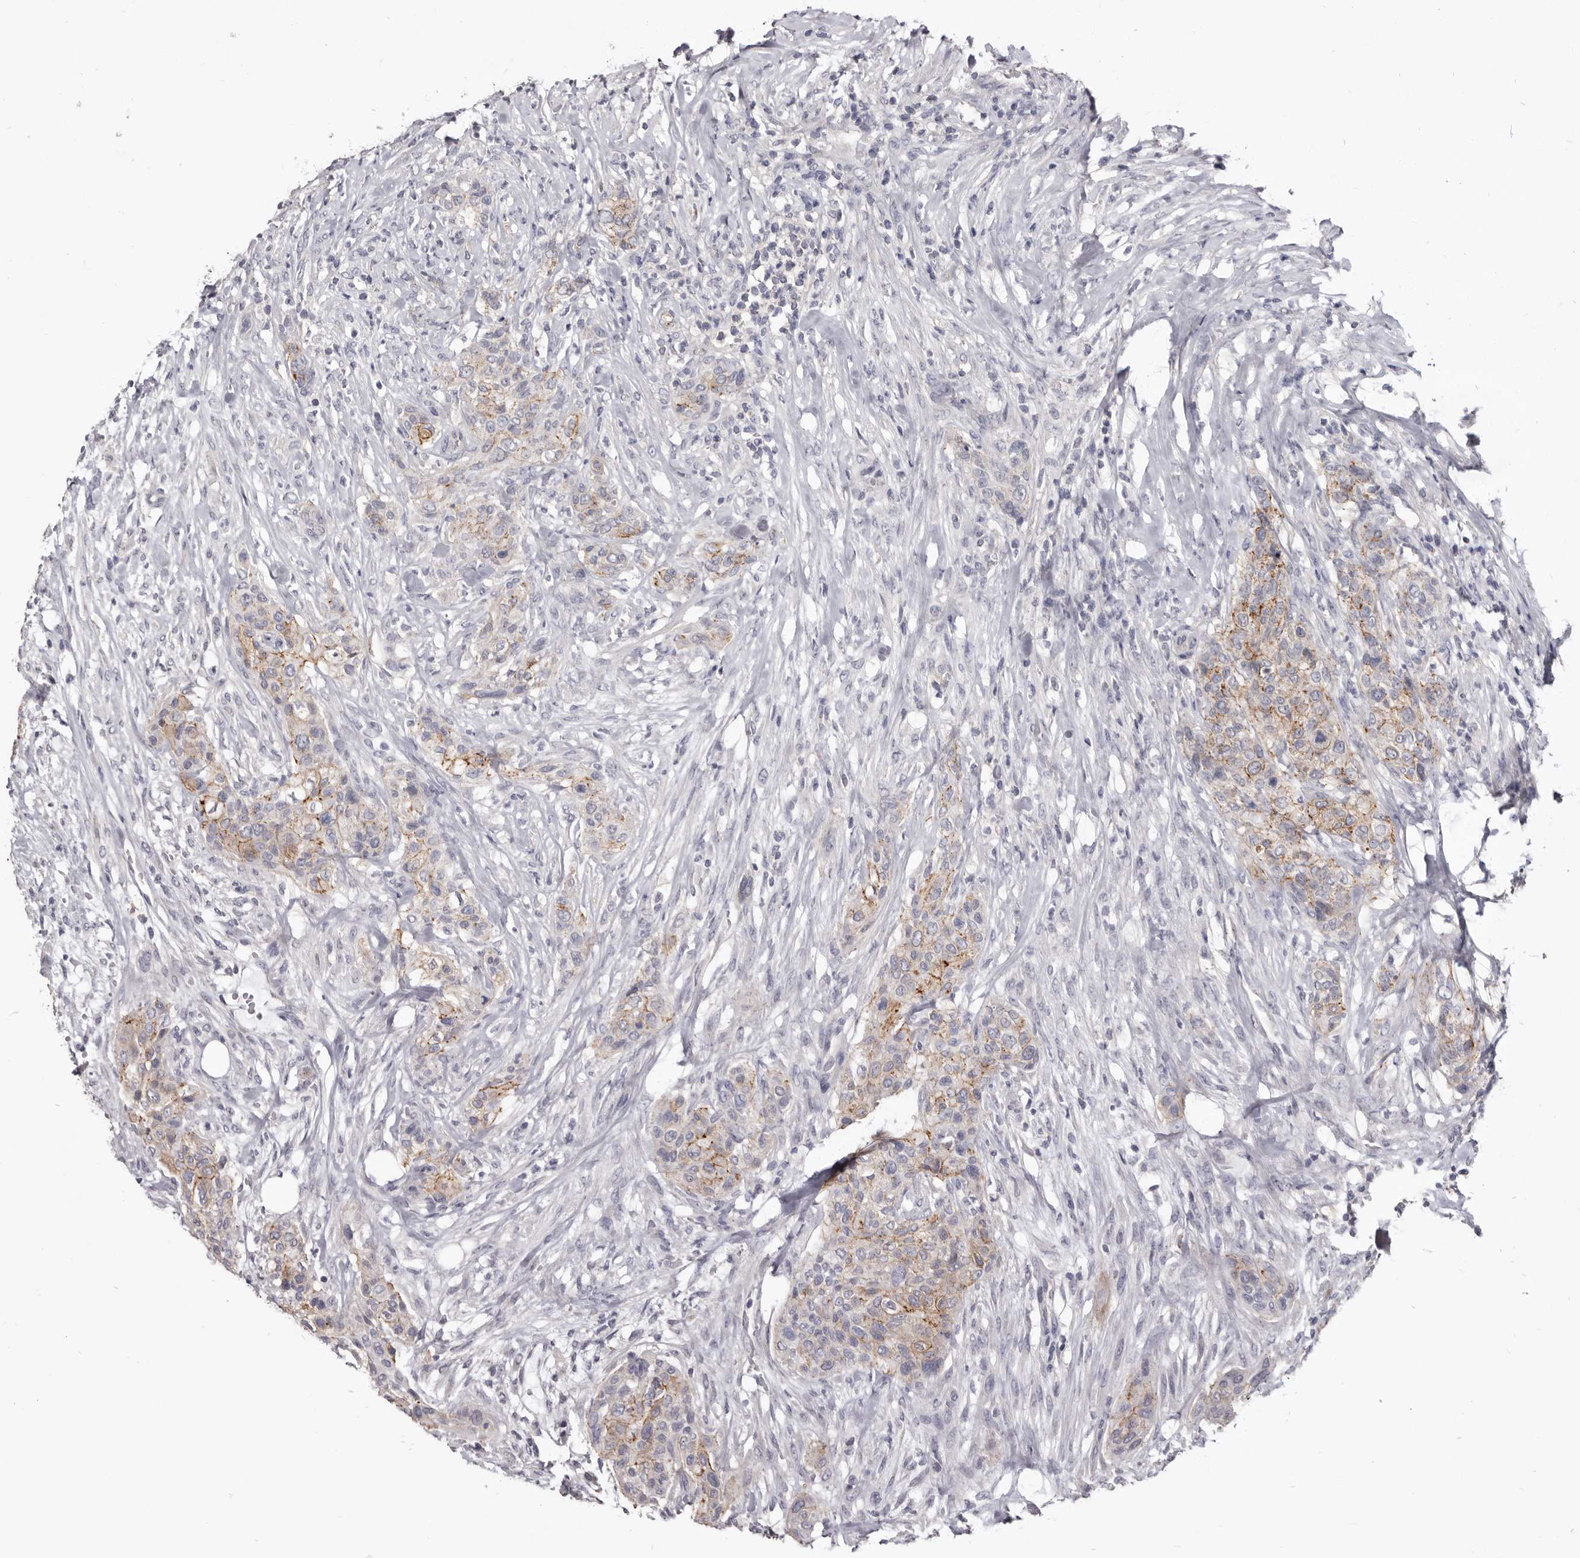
{"staining": {"intensity": "weak", "quantity": ">75%", "location": "cytoplasmic/membranous"}, "tissue": "urothelial cancer", "cell_type": "Tumor cells", "image_type": "cancer", "snomed": [{"axis": "morphology", "description": "Urothelial carcinoma, High grade"}, {"axis": "topography", "description": "Urinary bladder"}], "caption": "About >75% of tumor cells in human urothelial cancer demonstrate weak cytoplasmic/membranous protein positivity as visualized by brown immunohistochemical staining.", "gene": "CGN", "patient": {"sex": "male", "age": 35}}